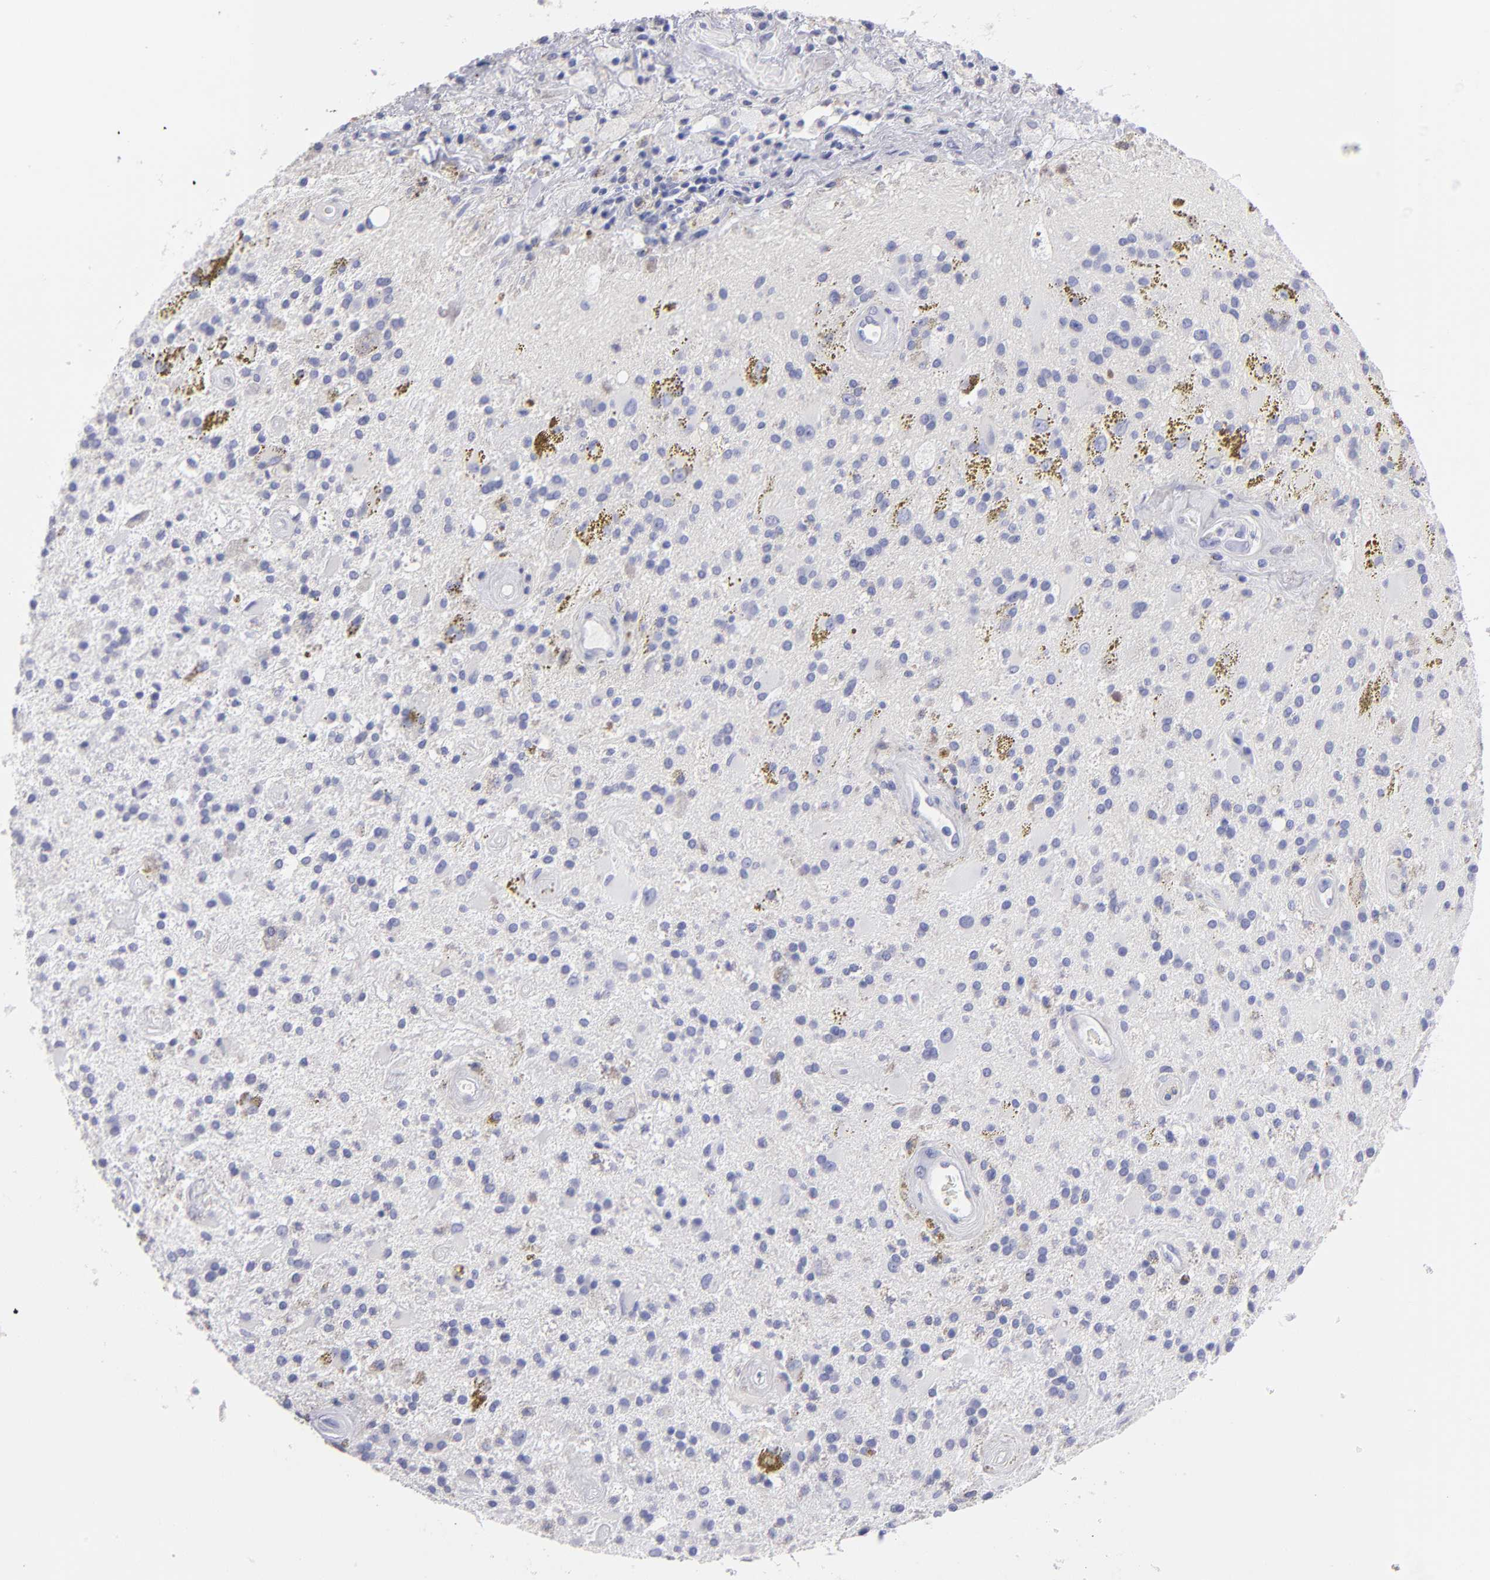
{"staining": {"intensity": "negative", "quantity": "none", "location": "none"}, "tissue": "glioma", "cell_type": "Tumor cells", "image_type": "cancer", "snomed": [{"axis": "morphology", "description": "Glioma, malignant, Low grade"}, {"axis": "topography", "description": "Brain"}], "caption": "Tumor cells show no significant staining in malignant low-grade glioma.", "gene": "MB", "patient": {"sex": "male", "age": 58}}